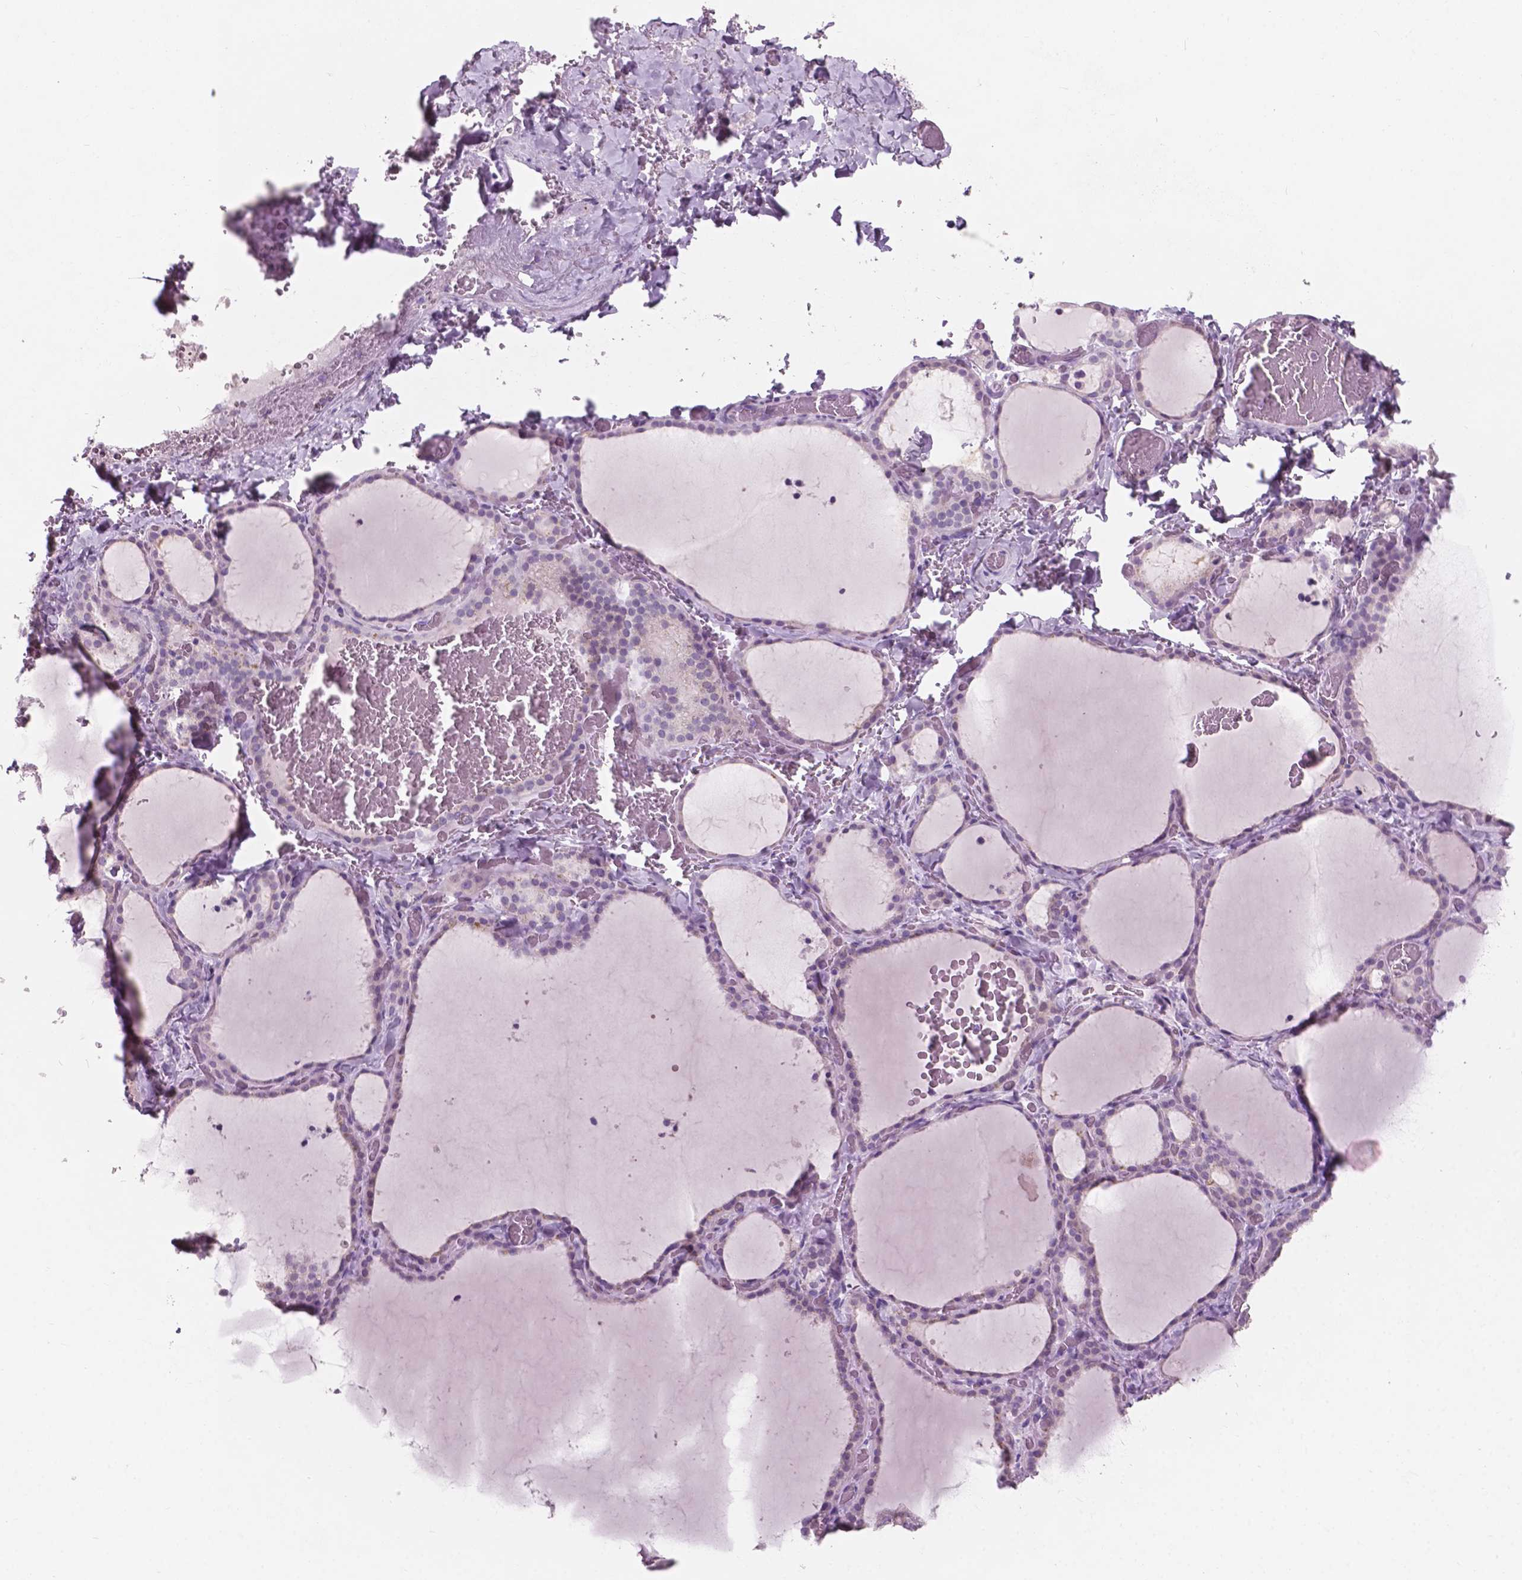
{"staining": {"intensity": "negative", "quantity": "none", "location": "none"}, "tissue": "thyroid gland", "cell_type": "Glandular cells", "image_type": "normal", "snomed": [{"axis": "morphology", "description": "Normal tissue, NOS"}, {"axis": "topography", "description": "Thyroid gland"}], "caption": "High power microscopy micrograph of an immunohistochemistry (IHC) histopathology image of unremarkable thyroid gland, revealing no significant expression in glandular cells. The staining was performed using DAB to visualize the protein expression in brown, while the nuclei were stained in blue with hematoxylin (Magnification: 20x).", "gene": "AWAT1", "patient": {"sex": "female", "age": 22}}